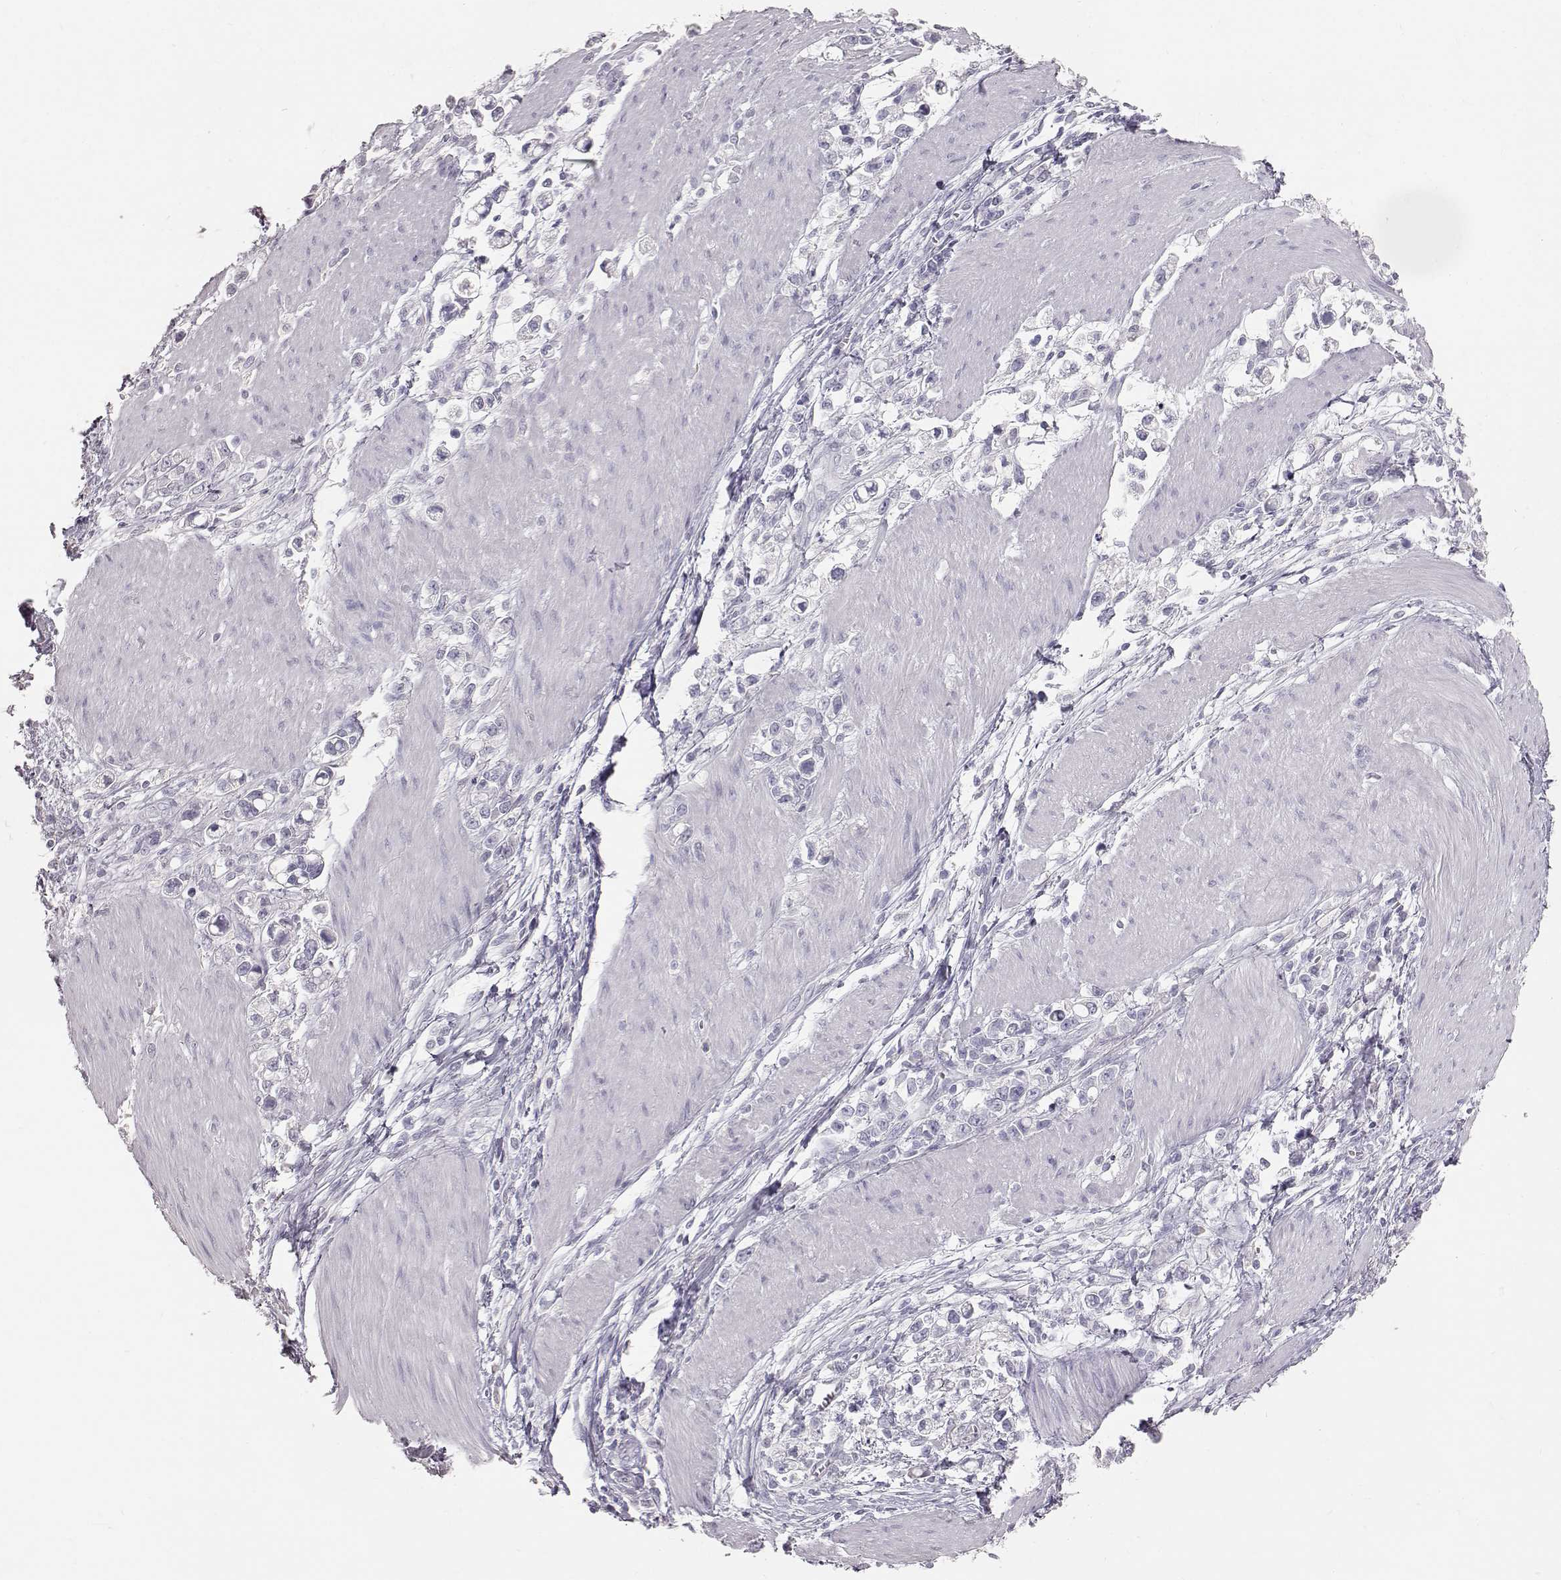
{"staining": {"intensity": "negative", "quantity": "none", "location": "none"}, "tissue": "stomach cancer", "cell_type": "Tumor cells", "image_type": "cancer", "snomed": [{"axis": "morphology", "description": "Adenocarcinoma, NOS"}, {"axis": "topography", "description": "Stomach"}], "caption": "Micrograph shows no protein positivity in tumor cells of stomach cancer (adenocarcinoma) tissue.", "gene": "KRT33A", "patient": {"sex": "male", "age": 63}}